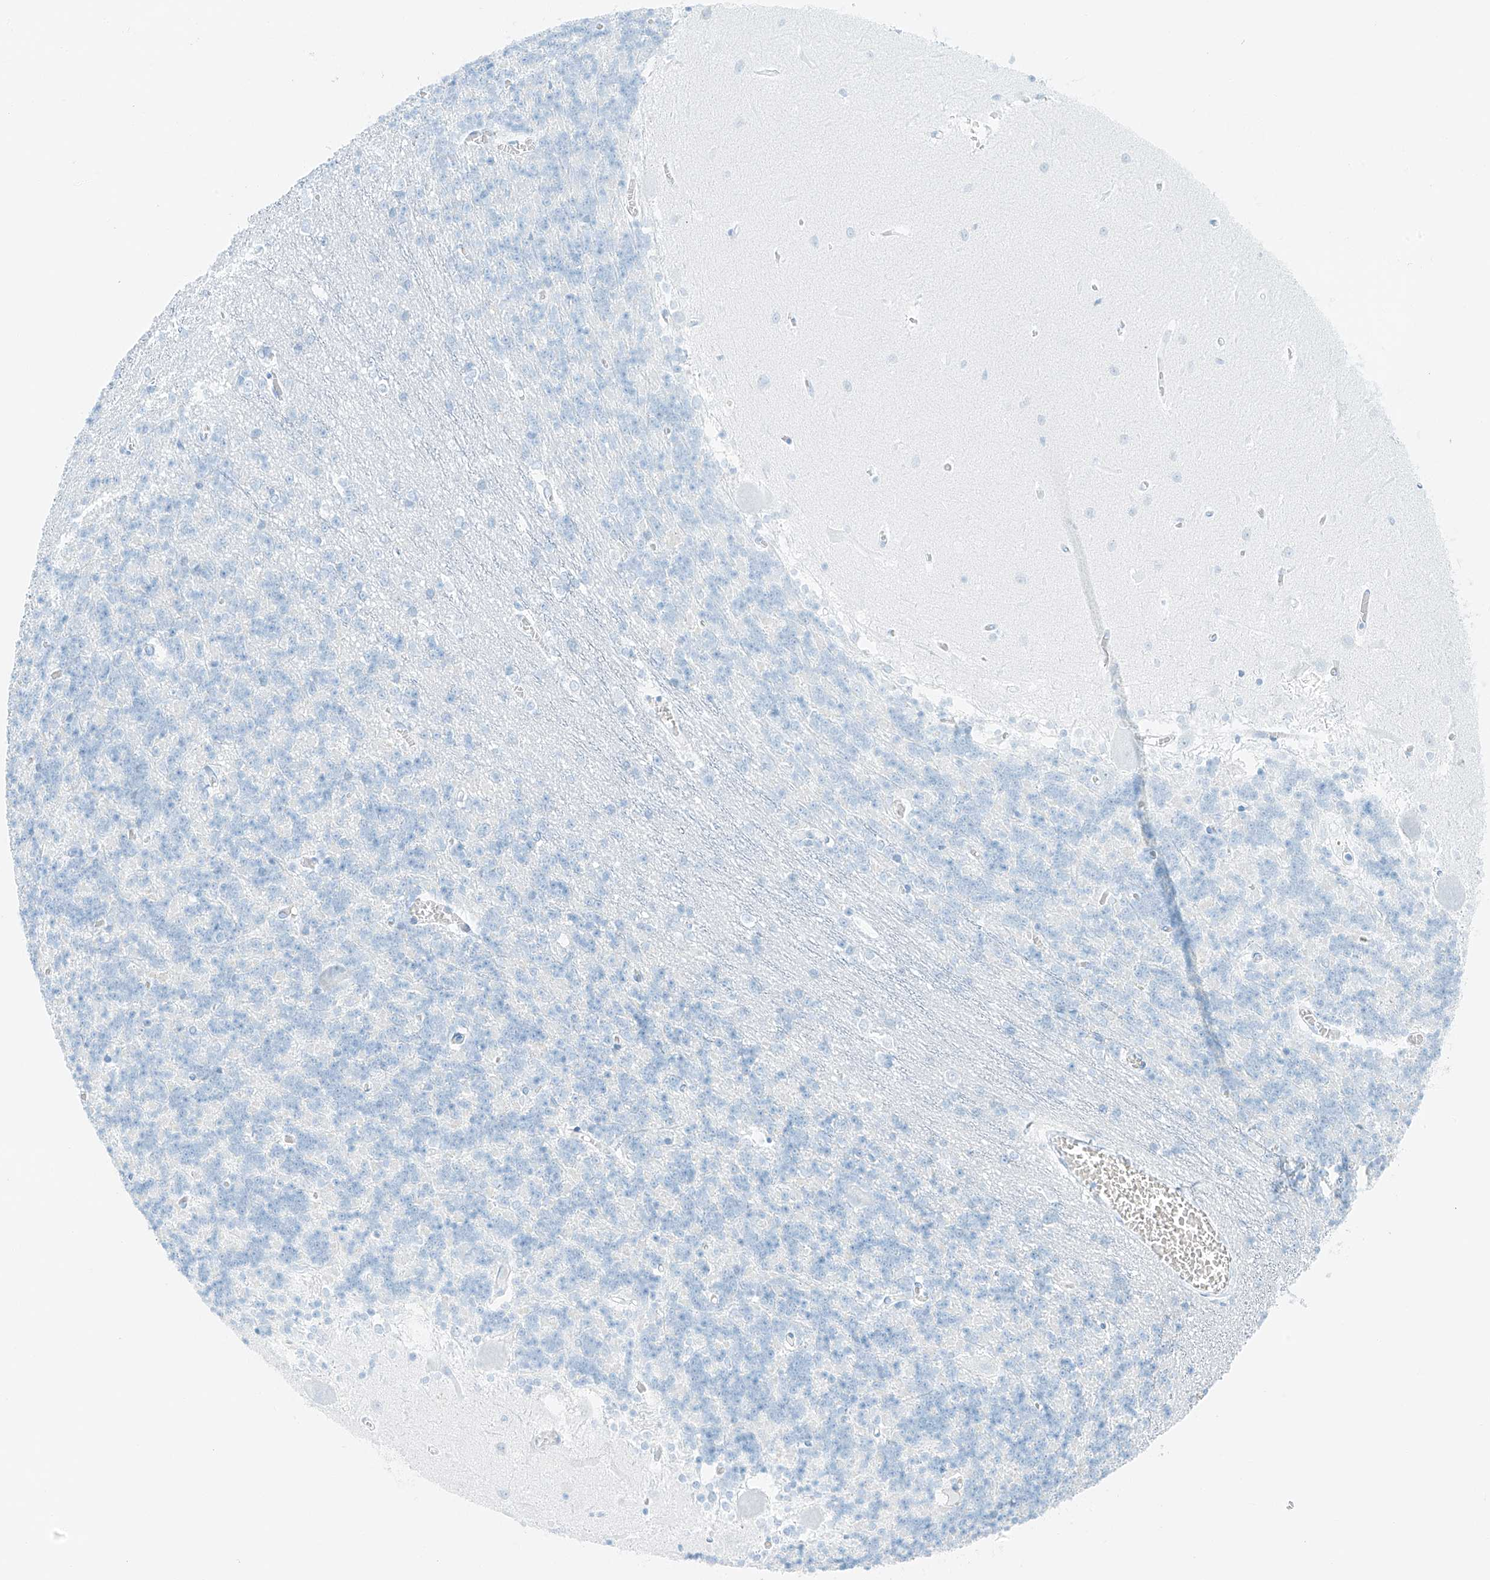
{"staining": {"intensity": "negative", "quantity": "none", "location": "none"}, "tissue": "cerebellum", "cell_type": "Cells in granular layer", "image_type": "normal", "snomed": [{"axis": "morphology", "description": "Normal tissue, NOS"}, {"axis": "topography", "description": "Cerebellum"}], "caption": "The image reveals no staining of cells in granular layer in normal cerebellum.", "gene": "SMCP", "patient": {"sex": "male", "age": 37}}